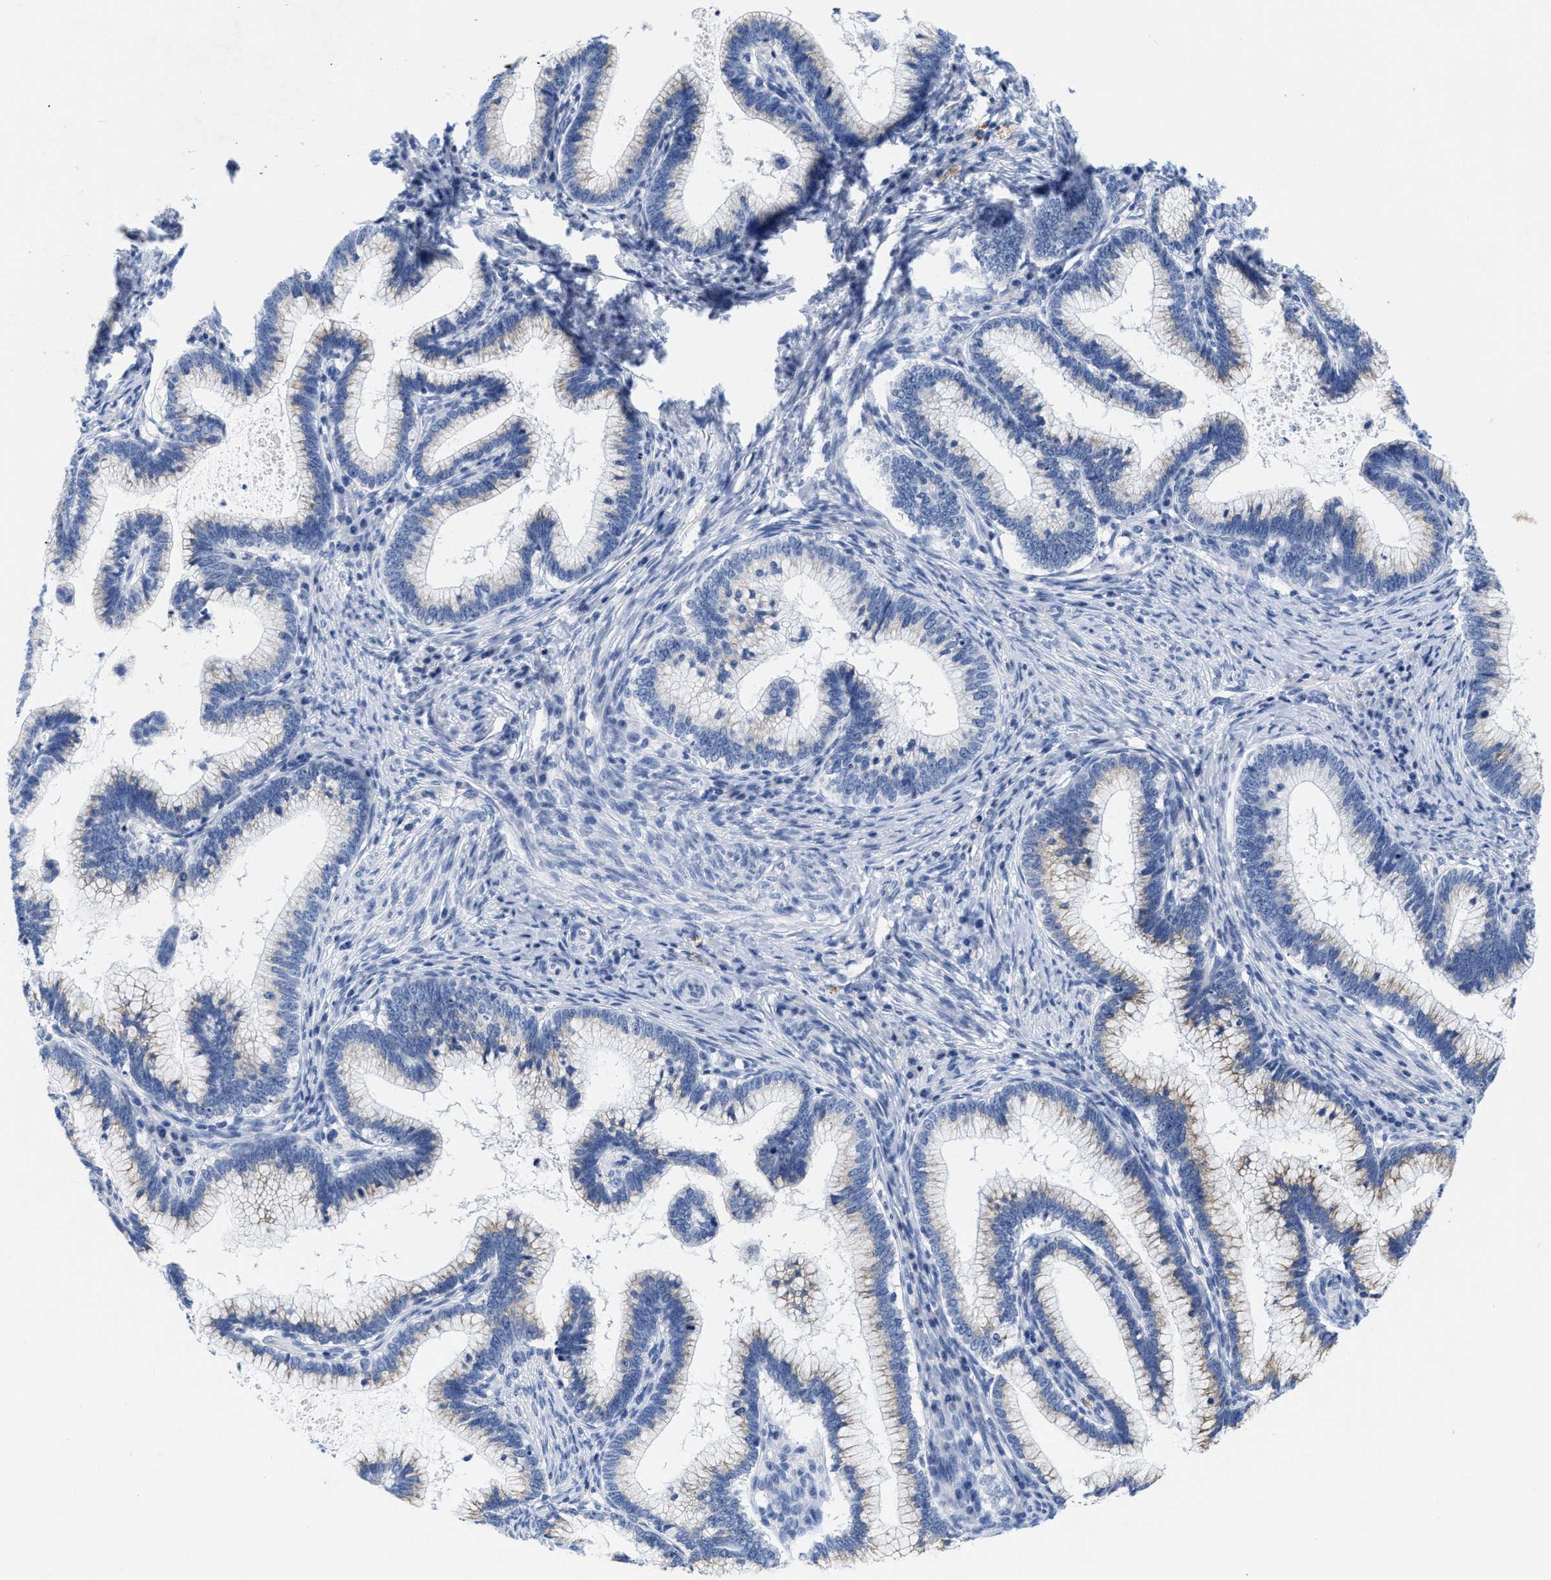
{"staining": {"intensity": "weak", "quantity": "<25%", "location": "cytoplasmic/membranous"}, "tissue": "cervical cancer", "cell_type": "Tumor cells", "image_type": "cancer", "snomed": [{"axis": "morphology", "description": "Adenocarcinoma, NOS"}, {"axis": "topography", "description": "Cervix"}], "caption": "This is an IHC photomicrograph of cervical cancer. There is no positivity in tumor cells.", "gene": "TTC3", "patient": {"sex": "female", "age": 36}}